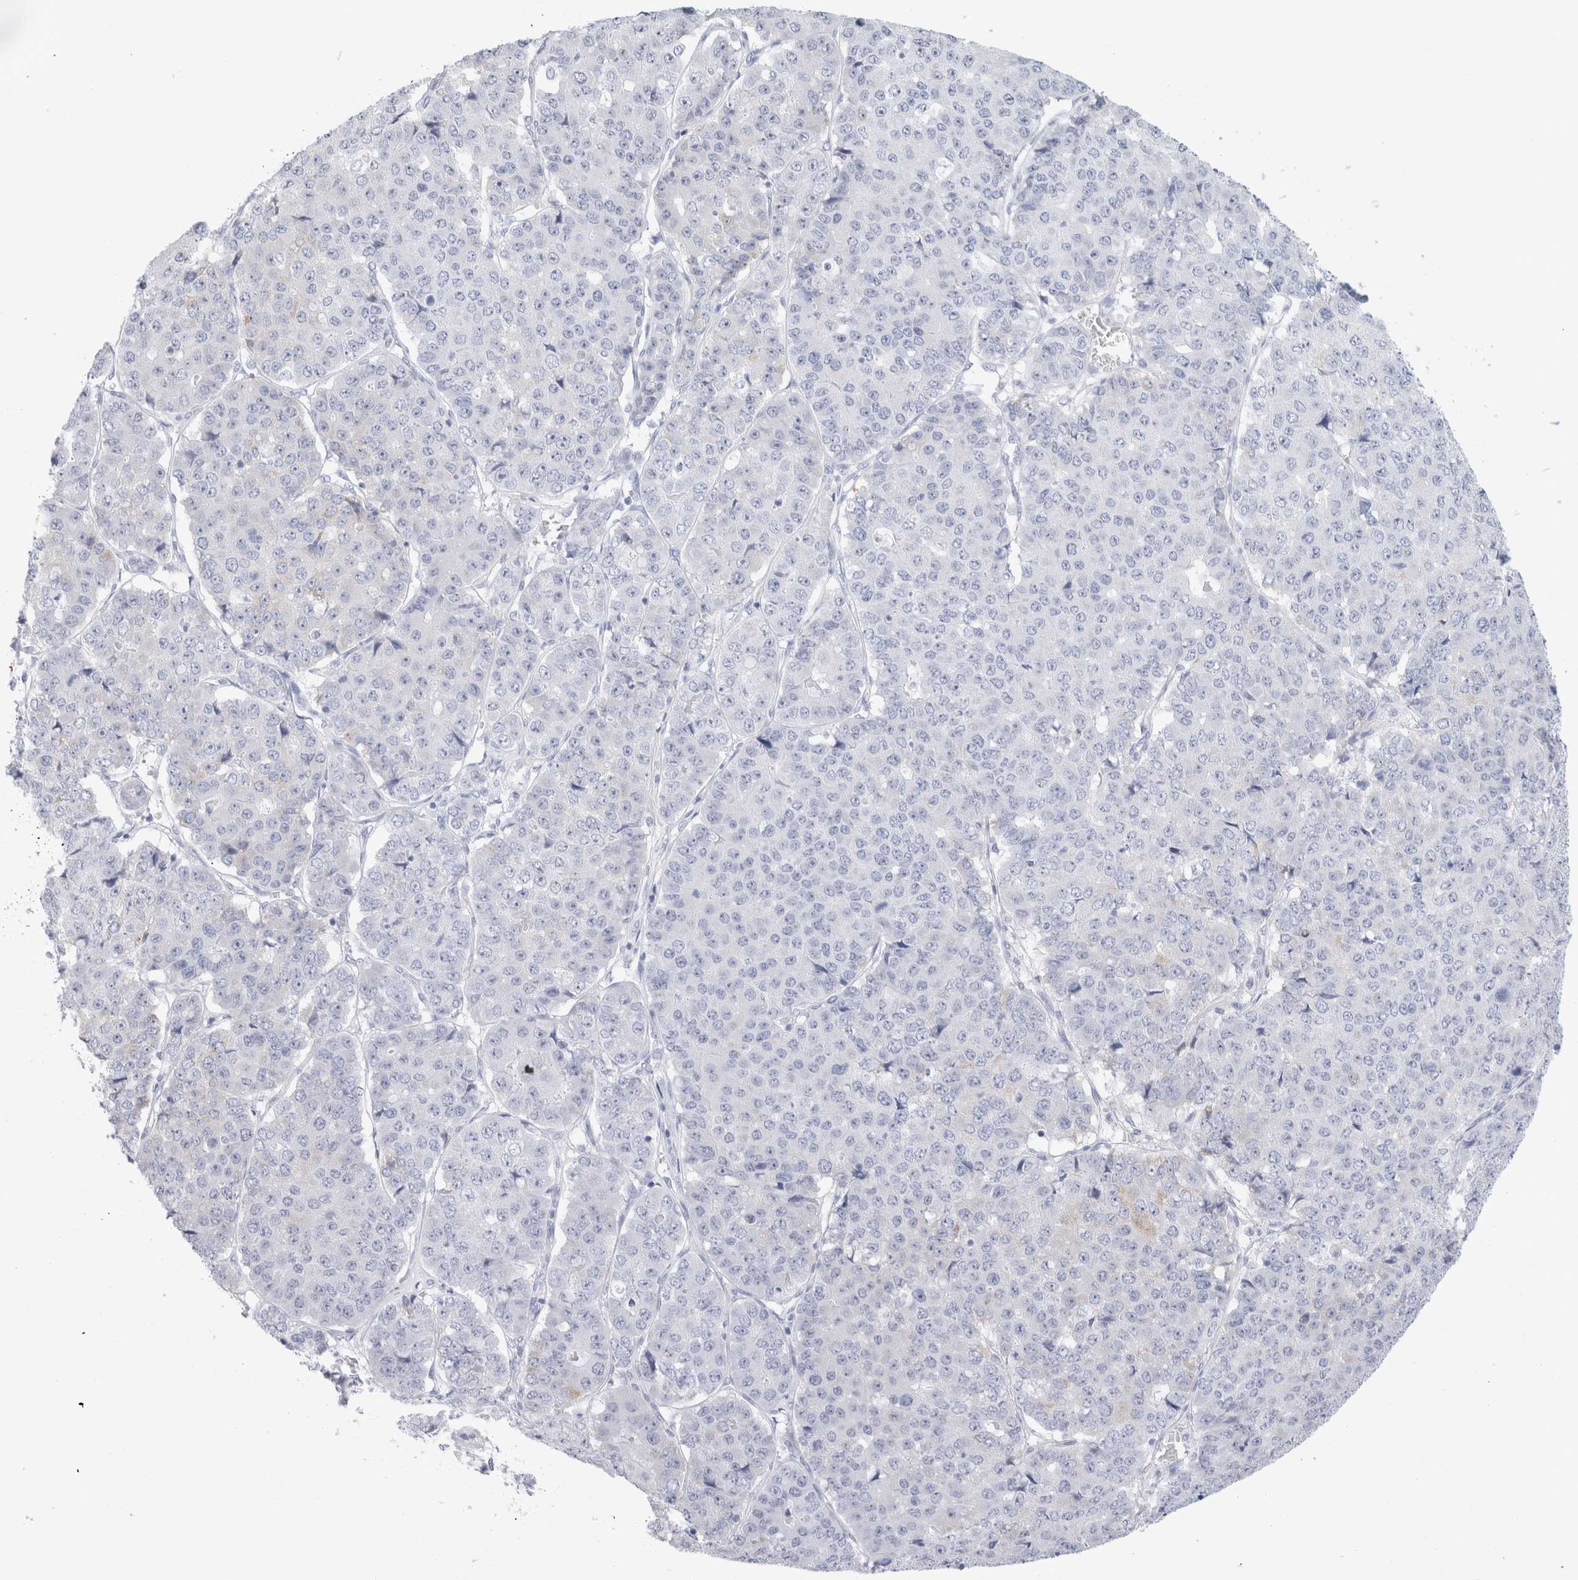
{"staining": {"intensity": "negative", "quantity": "none", "location": "none"}, "tissue": "pancreatic cancer", "cell_type": "Tumor cells", "image_type": "cancer", "snomed": [{"axis": "morphology", "description": "Adenocarcinoma, NOS"}, {"axis": "topography", "description": "Pancreas"}], "caption": "Protein analysis of pancreatic cancer (adenocarcinoma) reveals no significant staining in tumor cells.", "gene": "MUC15", "patient": {"sex": "male", "age": 50}}